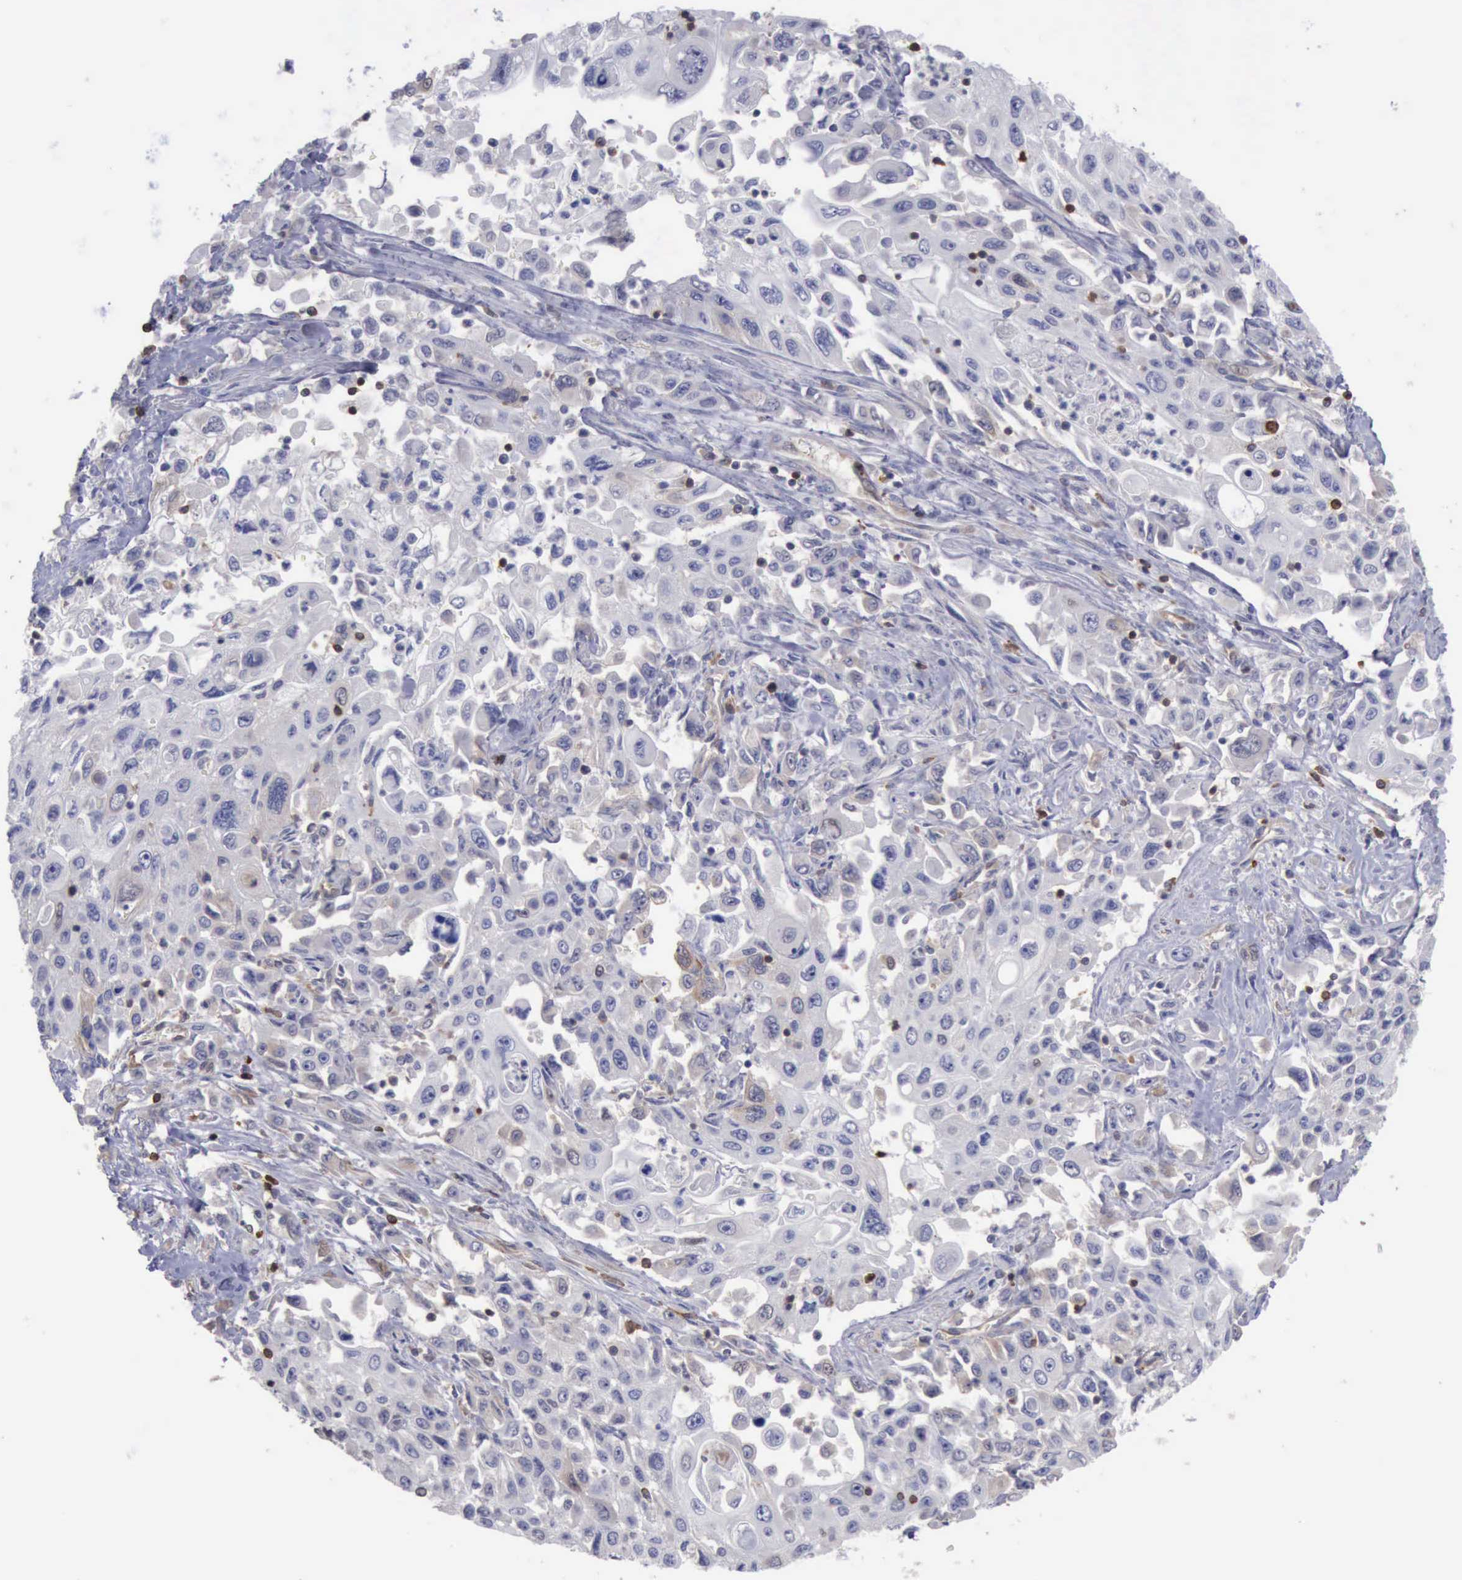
{"staining": {"intensity": "negative", "quantity": "none", "location": "none"}, "tissue": "pancreatic cancer", "cell_type": "Tumor cells", "image_type": "cancer", "snomed": [{"axis": "morphology", "description": "Adenocarcinoma, NOS"}, {"axis": "topography", "description": "Pancreas"}], "caption": "This is a photomicrograph of immunohistochemistry (IHC) staining of pancreatic adenocarcinoma, which shows no staining in tumor cells. The staining is performed using DAB brown chromogen with nuclei counter-stained in using hematoxylin.", "gene": "PDCD4", "patient": {"sex": "male", "age": 70}}